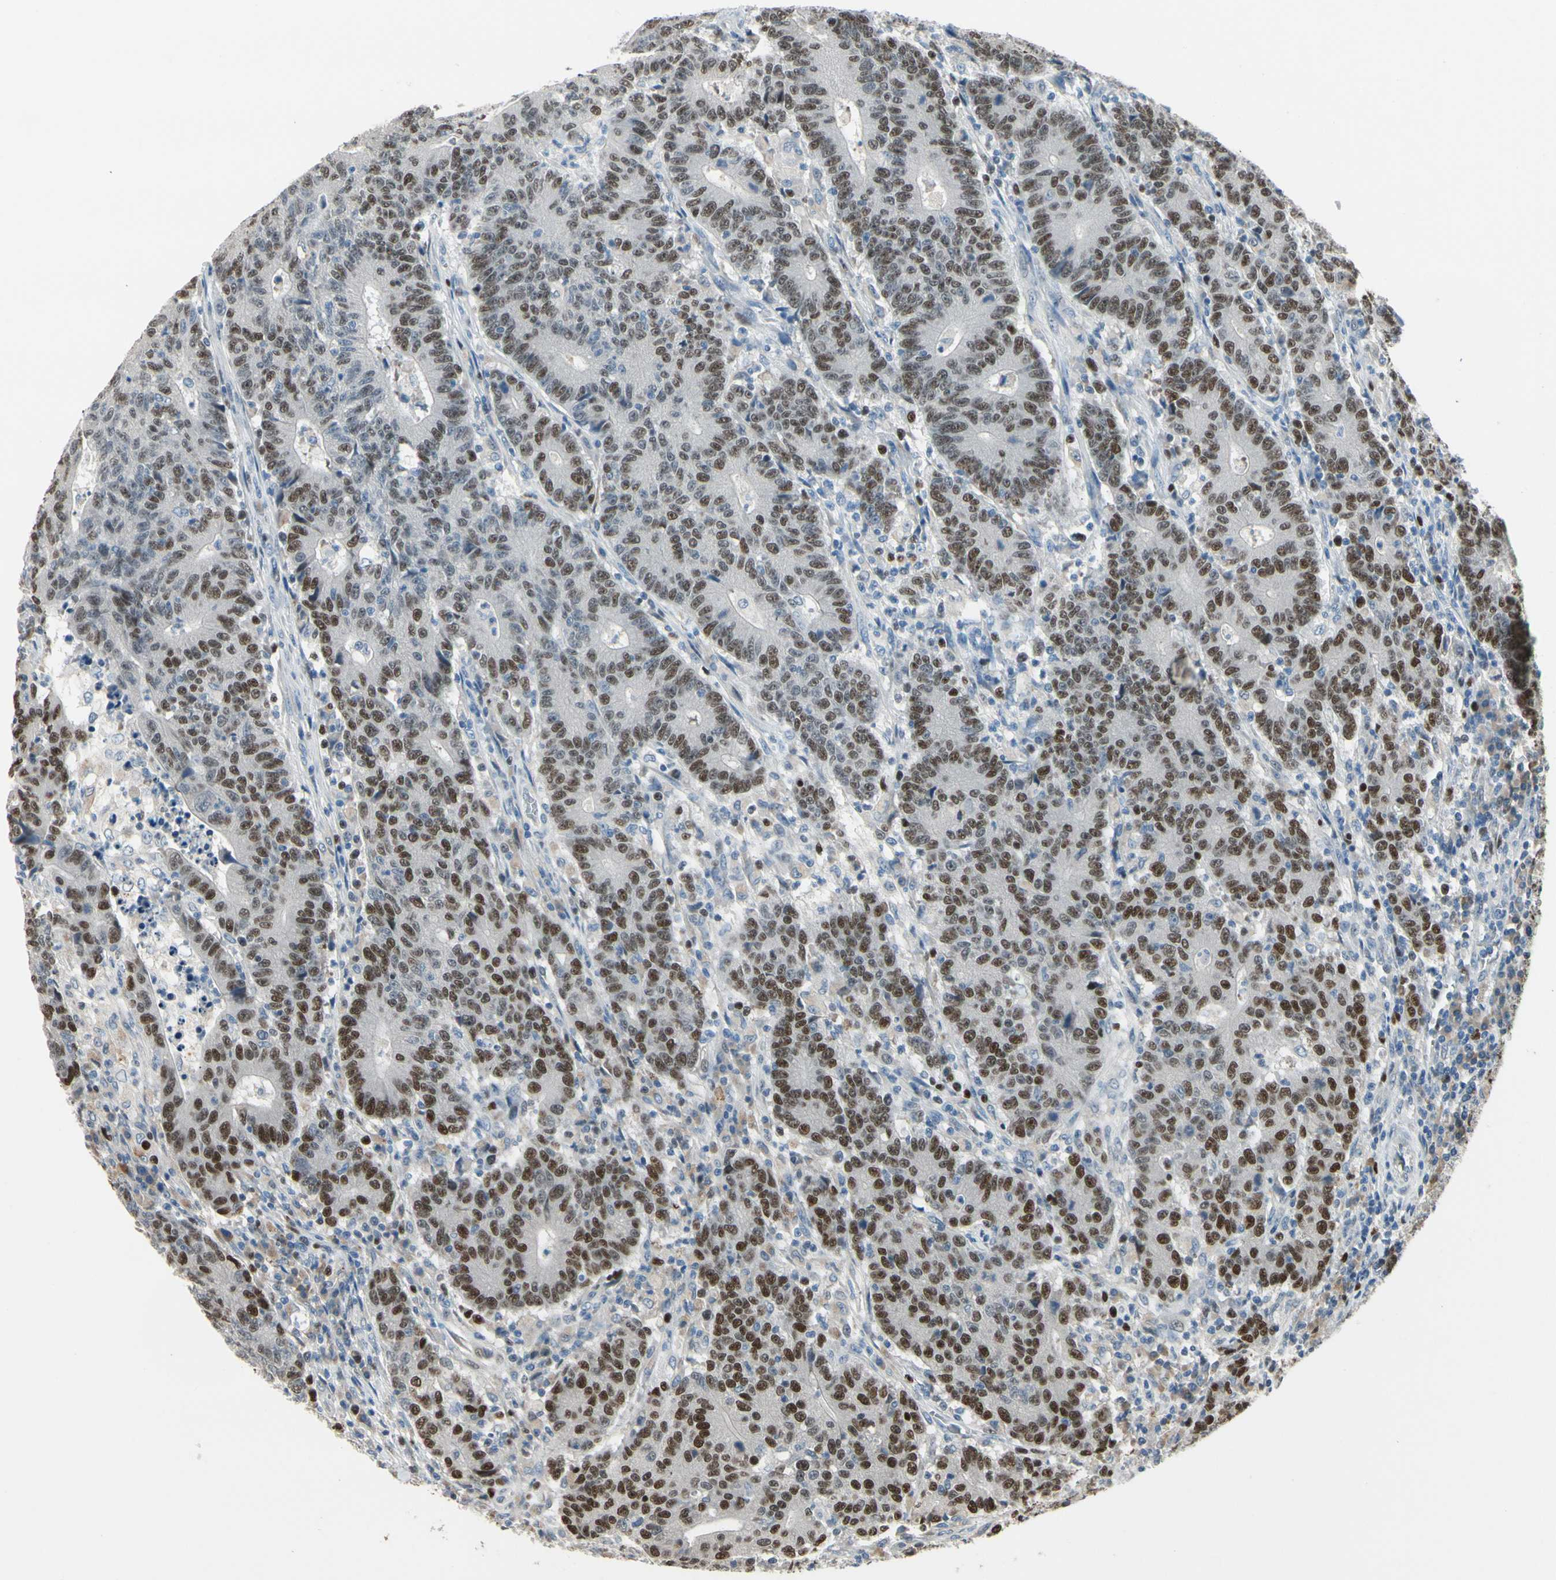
{"staining": {"intensity": "moderate", "quantity": ">75%", "location": "nuclear"}, "tissue": "colorectal cancer", "cell_type": "Tumor cells", "image_type": "cancer", "snomed": [{"axis": "morphology", "description": "Normal tissue, NOS"}, {"axis": "morphology", "description": "Adenocarcinoma, NOS"}, {"axis": "topography", "description": "Colon"}], "caption": "The micrograph displays a brown stain indicating the presence of a protein in the nuclear of tumor cells in colorectal cancer (adenocarcinoma).", "gene": "ZKSCAN4", "patient": {"sex": "female", "age": 75}}